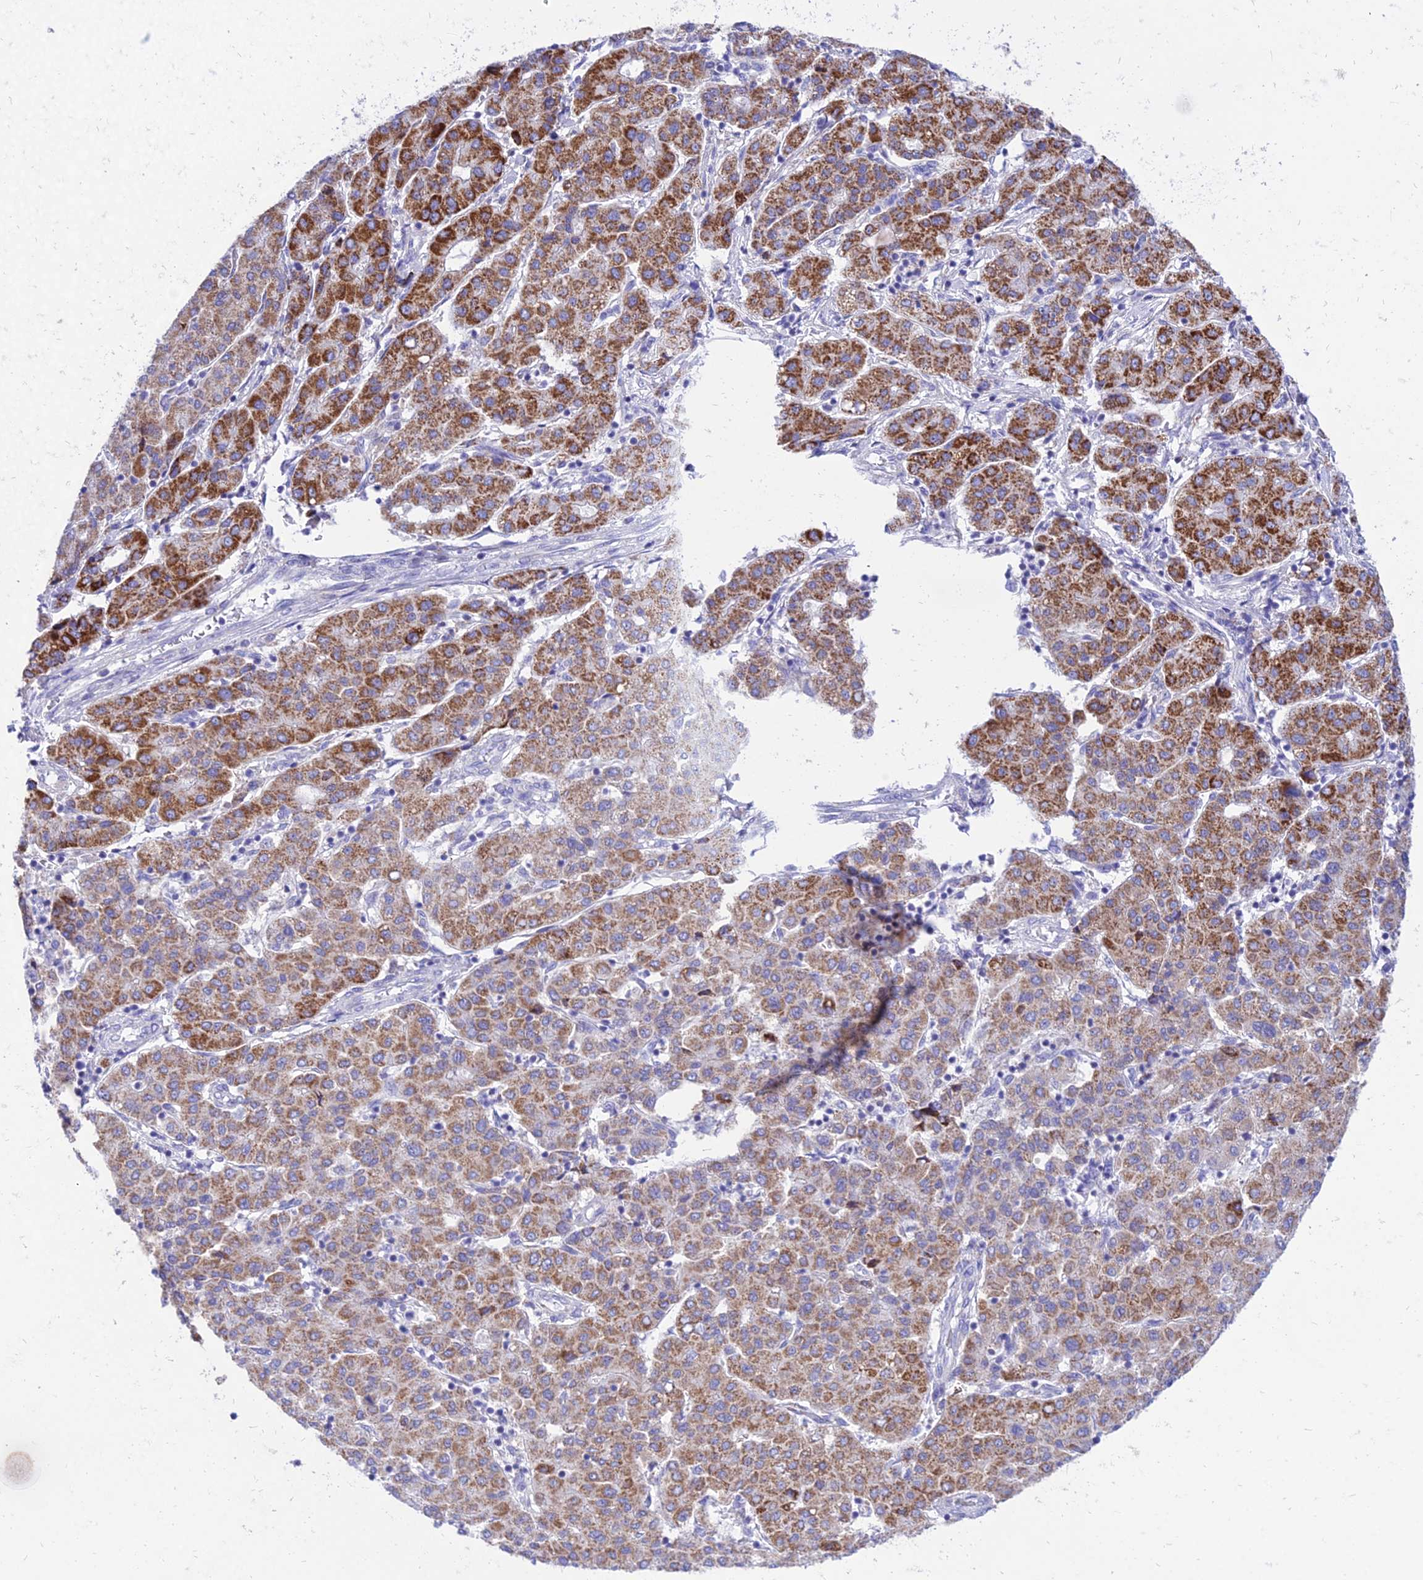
{"staining": {"intensity": "strong", "quantity": ">75%", "location": "cytoplasmic/membranous"}, "tissue": "liver cancer", "cell_type": "Tumor cells", "image_type": "cancer", "snomed": [{"axis": "morphology", "description": "Carcinoma, Hepatocellular, NOS"}, {"axis": "topography", "description": "Liver"}], "caption": "Hepatocellular carcinoma (liver) was stained to show a protein in brown. There is high levels of strong cytoplasmic/membranous staining in about >75% of tumor cells.", "gene": "PKN3", "patient": {"sex": "male", "age": 65}}